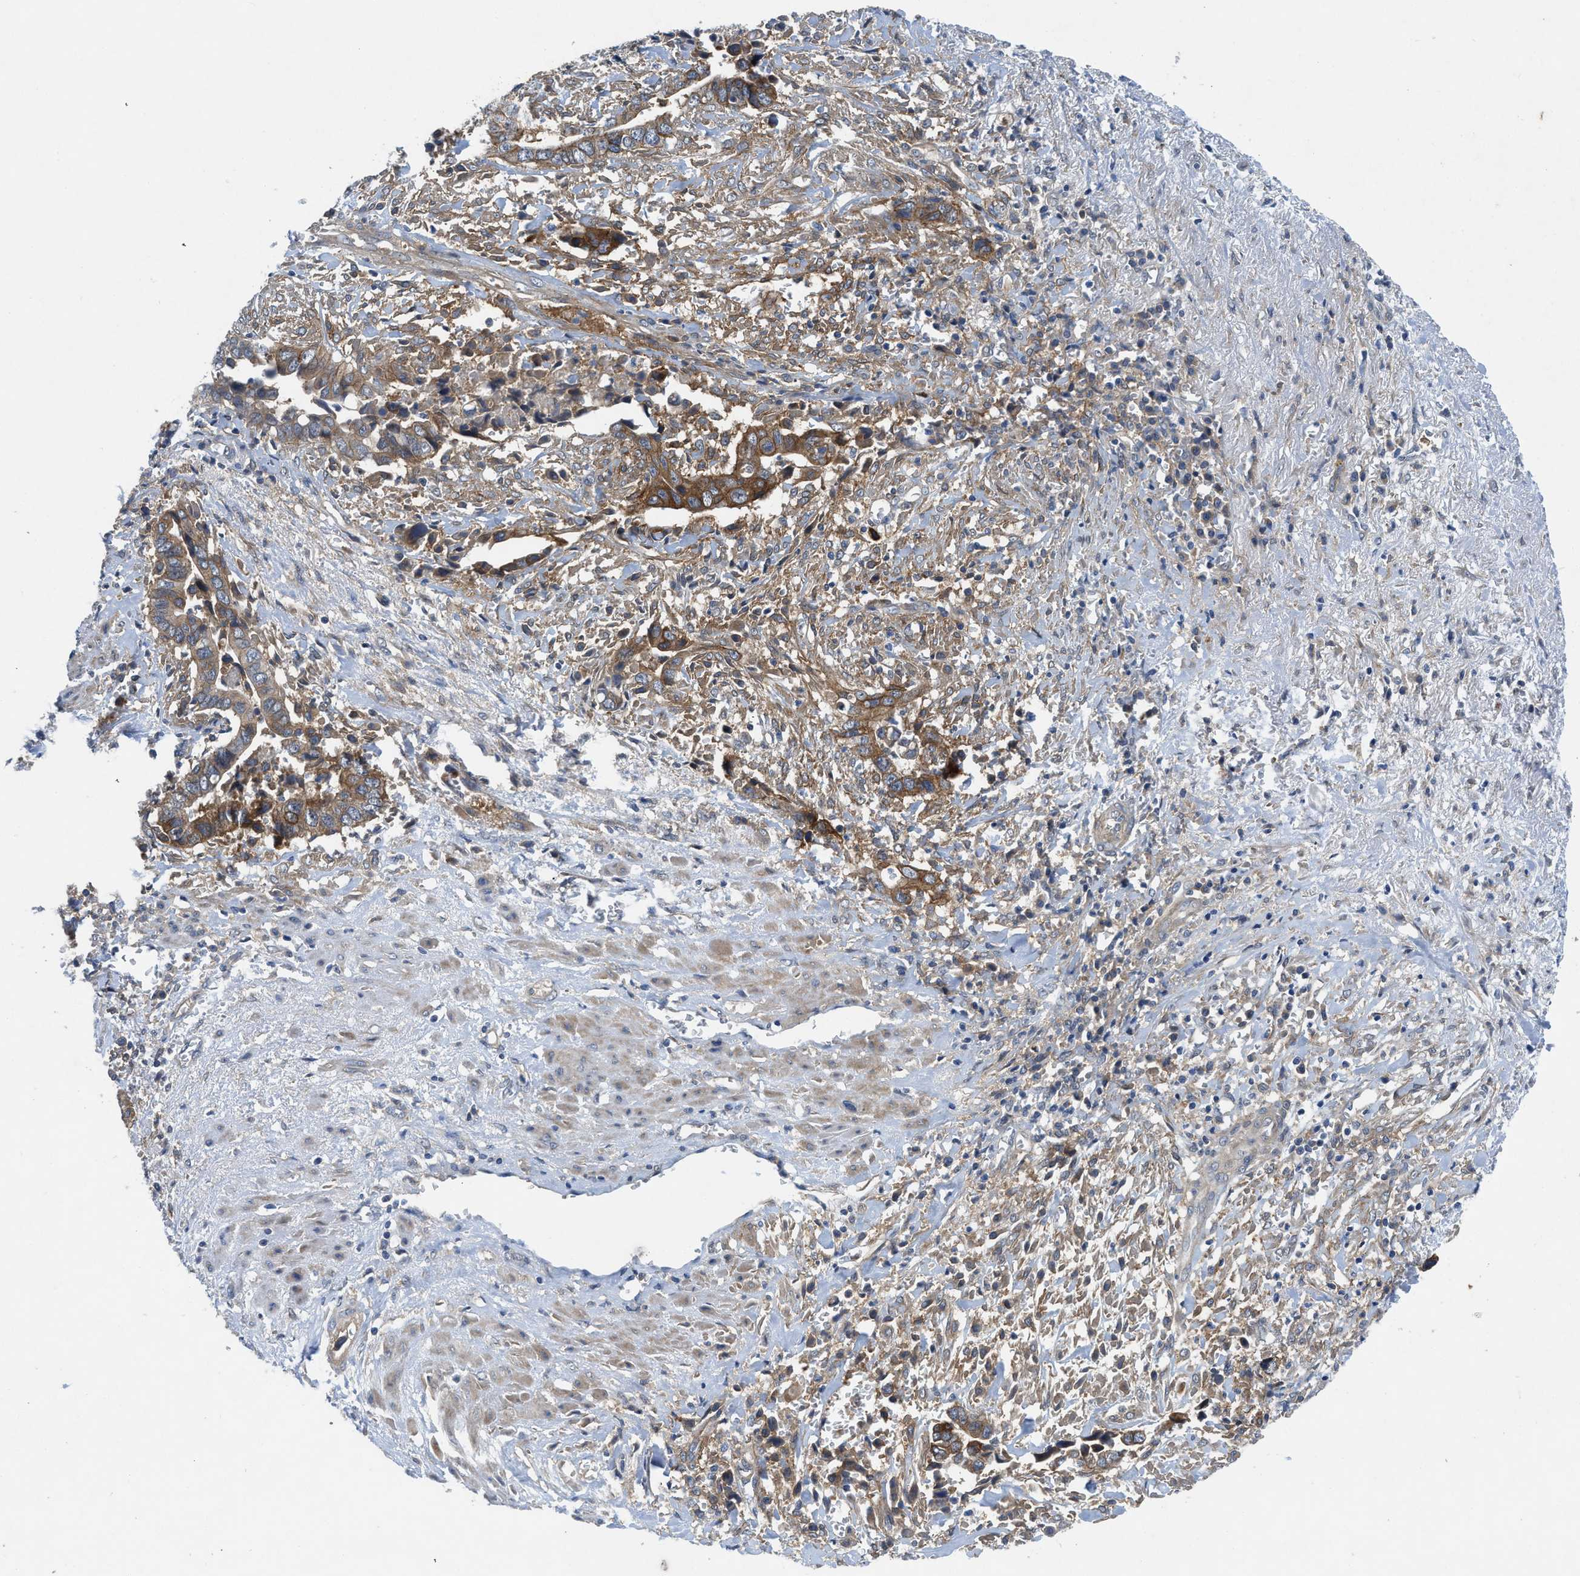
{"staining": {"intensity": "weak", "quantity": ">75%", "location": "cytoplasmic/membranous"}, "tissue": "liver cancer", "cell_type": "Tumor cells", "image_type": "cancer", "snomed": [{"axis": "morphology", "description": "Cholangiocarcinoma"}, {"axis": "topography", "description": "Liver"}], "caption": "IHC of liver cholangiocarcinoma demonstrates low levels of weak cytoplasmic/membranous expression in about >75% of tumor cells. (DAB IHC with brightfield microscopy, high magnification).", "gene": "PANX1", "patient": {"sex": "female", "age": 79}}